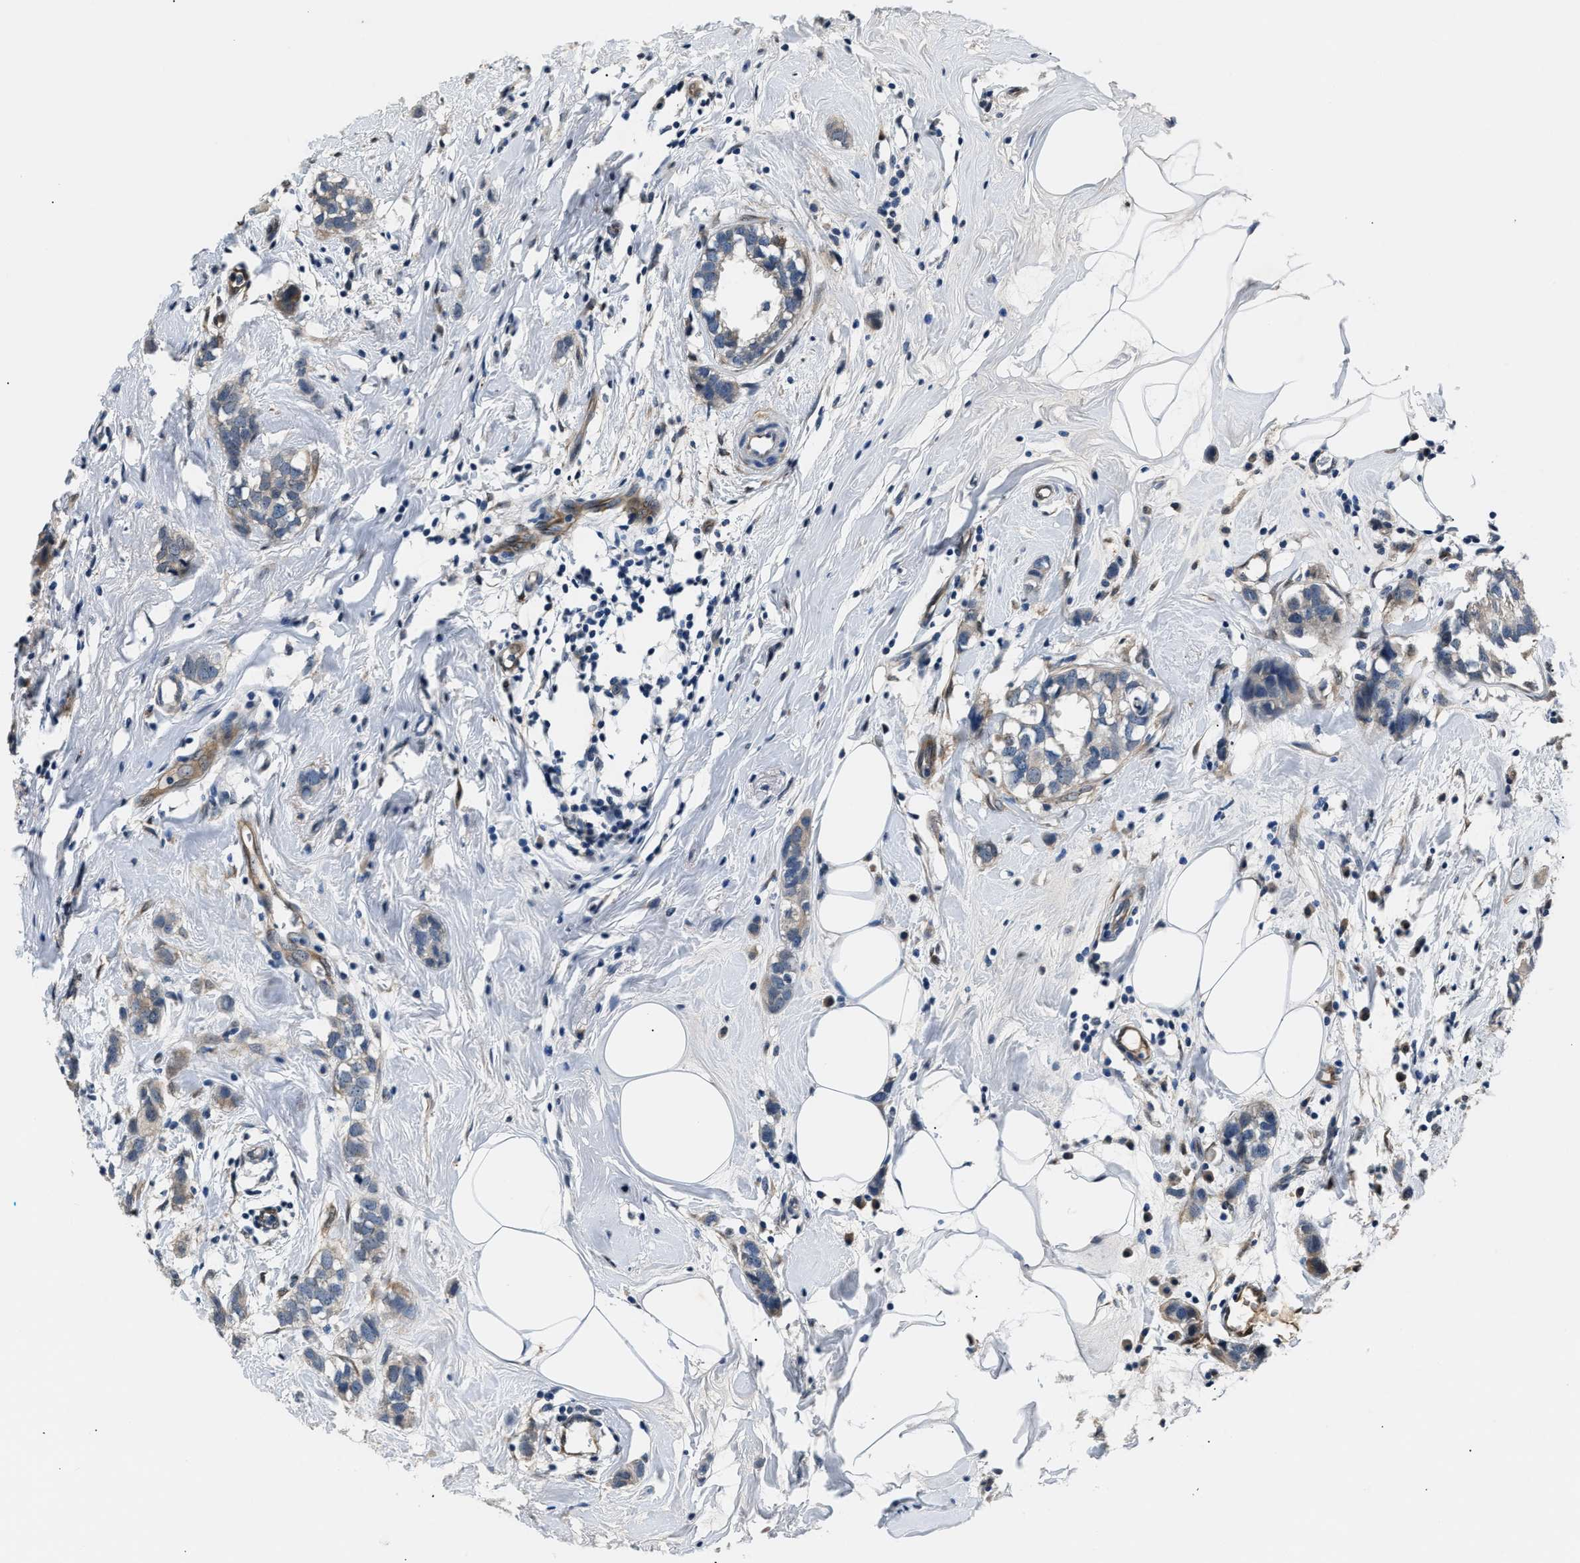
{"staining": {"intensity": "weak", "quantity": "<25%", "location": "cytoplasmic/membranous"}, "tissue": "breast cancer", "cell_type": "Tumor cells", "image_type": "cancer", "snomed": [{"axis": "morphology", "description": "Normal tissue, NOS"}, {"axis": "morphology", "description": "Duct carcinoma"}, {"axis": "topography", "description": "Breast"}], "caption": "This is a image of immunohistochemistry staining of intraductal carcinoma (breast), which shows no expression in tumor cells.", "gene": "TP53I3", "patient": {"sex": "female", "age": 50}}